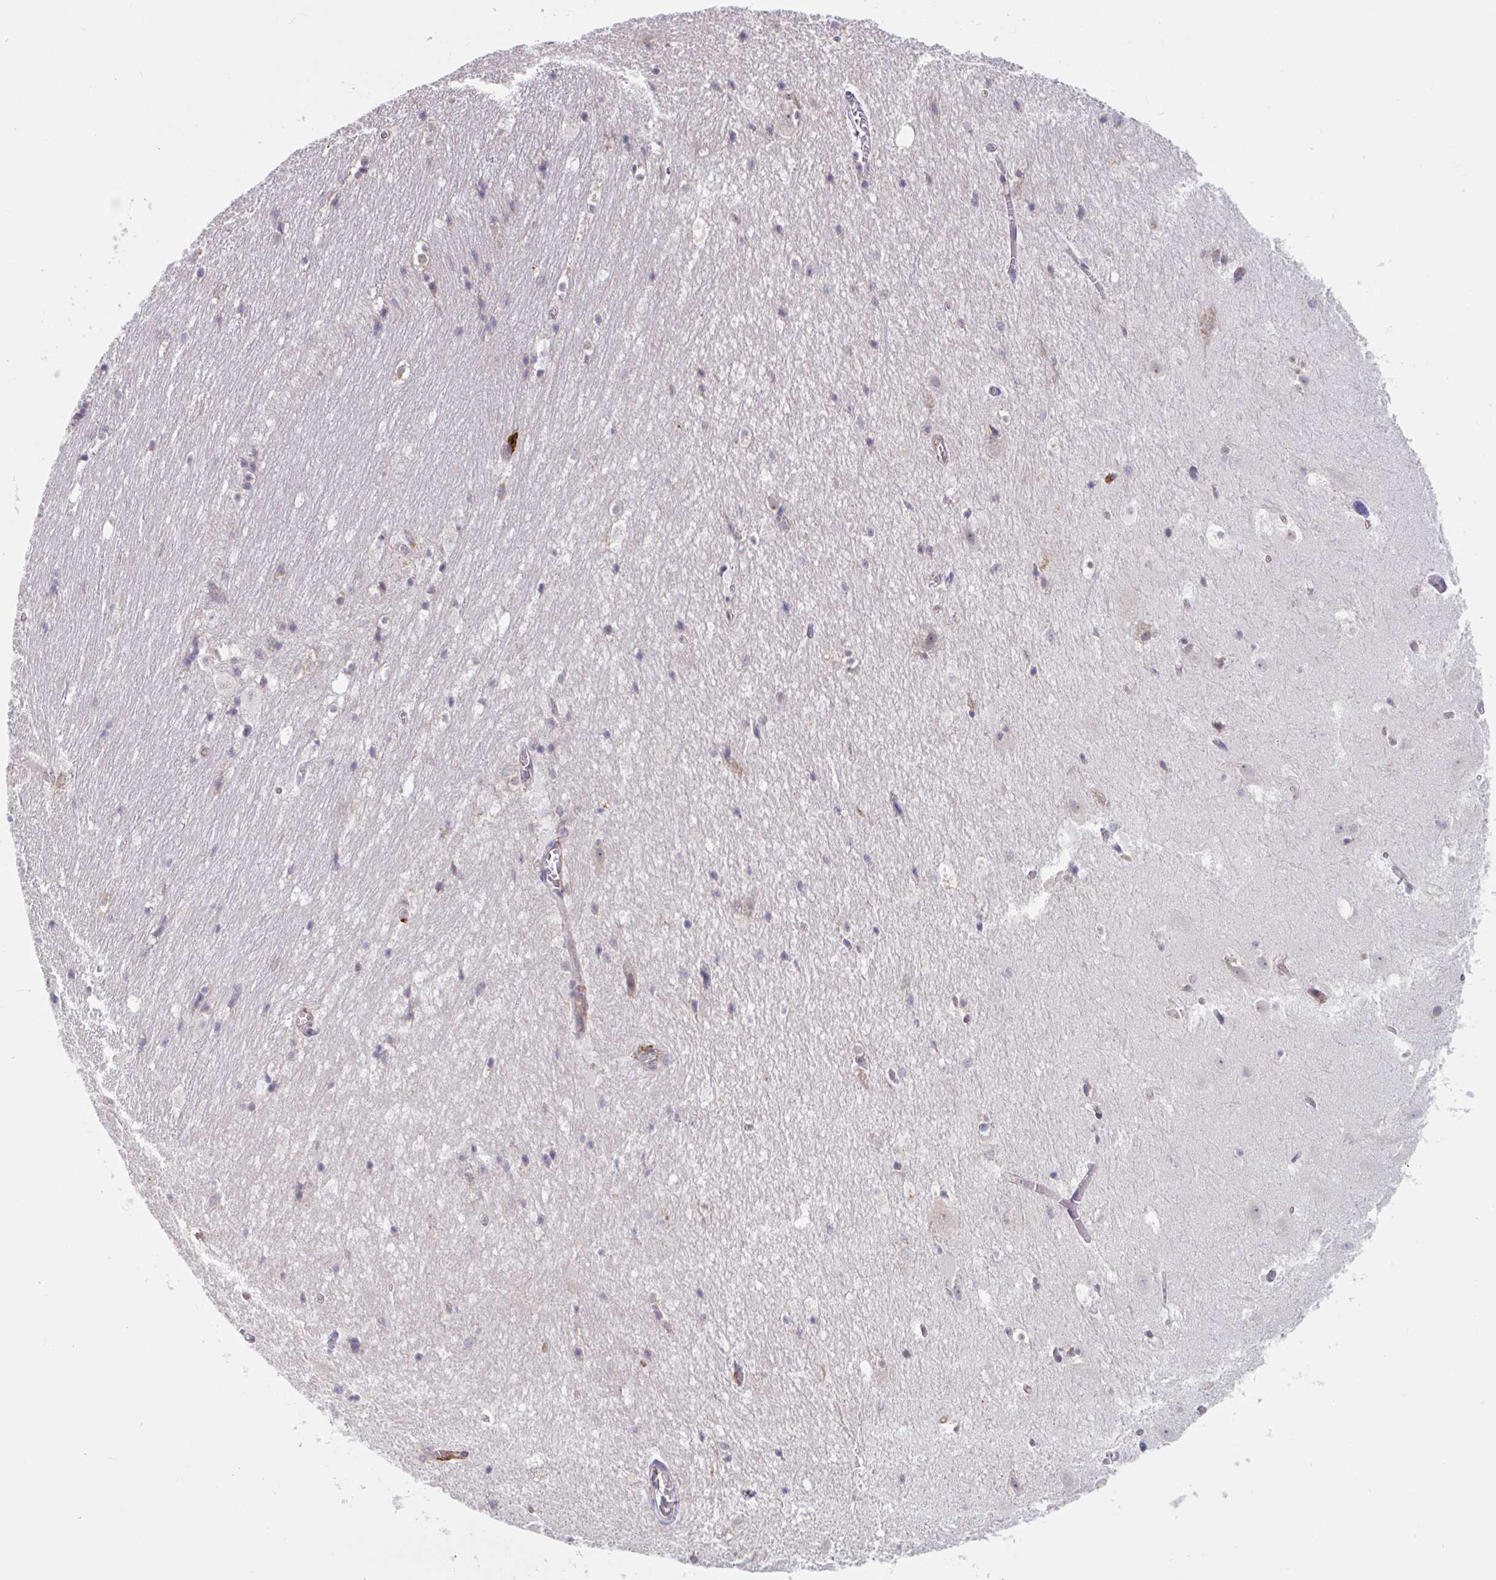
{"staining": {"intensity": "negative", "quantity": "none", "location": "none"}, "tissue": "hippocampus", "cell_type": "Glial cells", "image_type": "normal", "snomed": [{"axis": "morphology", "description": "Normal tissue, NOS"}, {"axis": "topography", "description": "Hippocampus"}], "caption": "This is a micrograph of immunohistochemistry staining of unremarkable hippocampus, which shows no positivity in glial cells. The staining was performed using DAB (3,3'-diaminobenzidine) to visualize the protein expression in brown, while the nuclei were stained in blue with hematoxylin (Magnification: 20x).", "gene": "SNX8", "patient": {"sex": "female", "age": 52}}